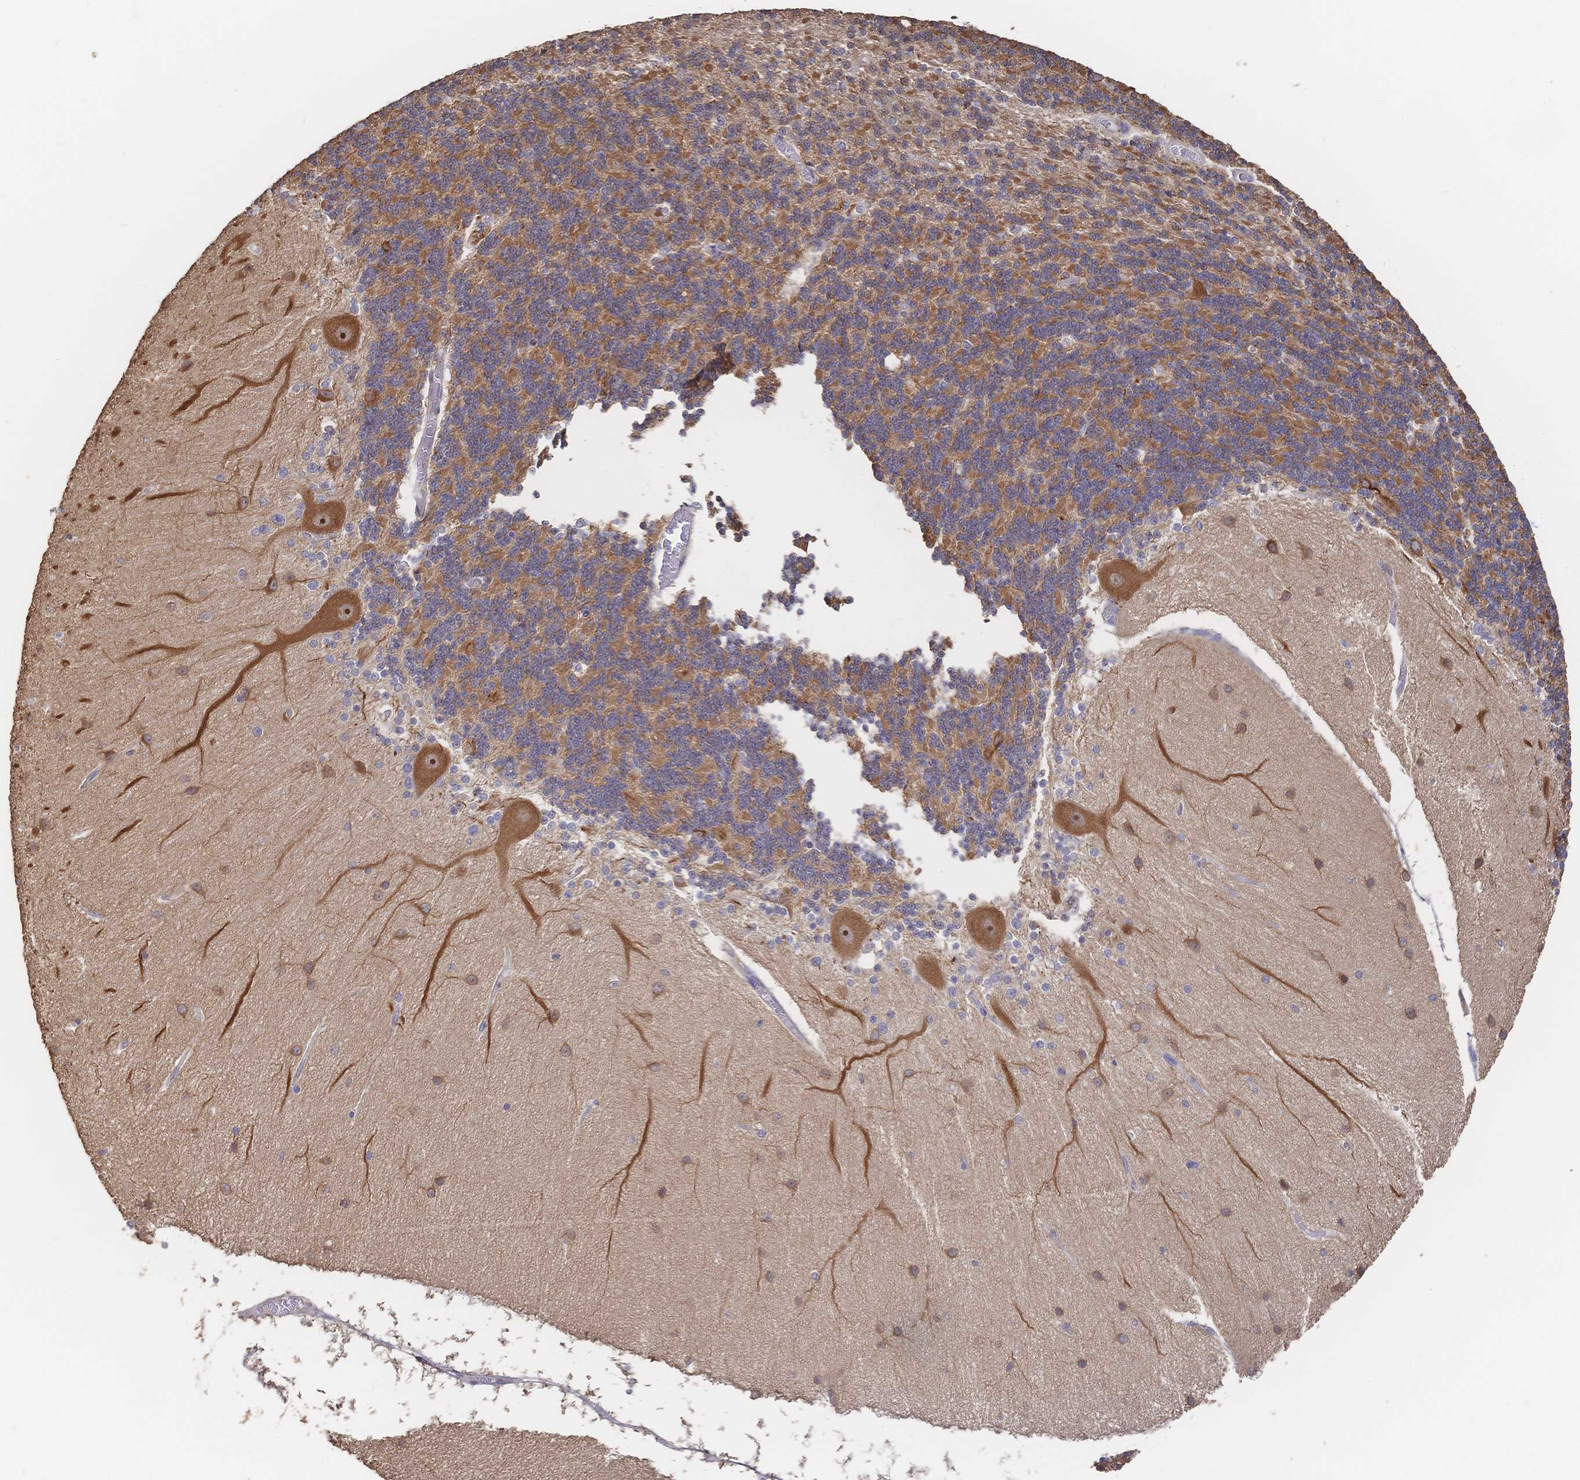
{"staining": {"intensity": "moderate", "quantity": ">75%", "location": "cytoplasmic/membranous"}, "tissue": "cerebellum", "cell_type": "Cells in granular layer", "image_type": "normal", "snomed": [{"axis": "morphology", "description": "Normal tissue, NOS"}, {"axis": "topography", "description": "Cerebellum"}], "caption": "Immunohistochemistry of normal human cerebellum reveals medium levels of moderate cytoplasmic/membranous expression in about >75% of cells in granular layer.", "gene": "DNAJA4", "patient": {"sex": "female", "age": 54}}